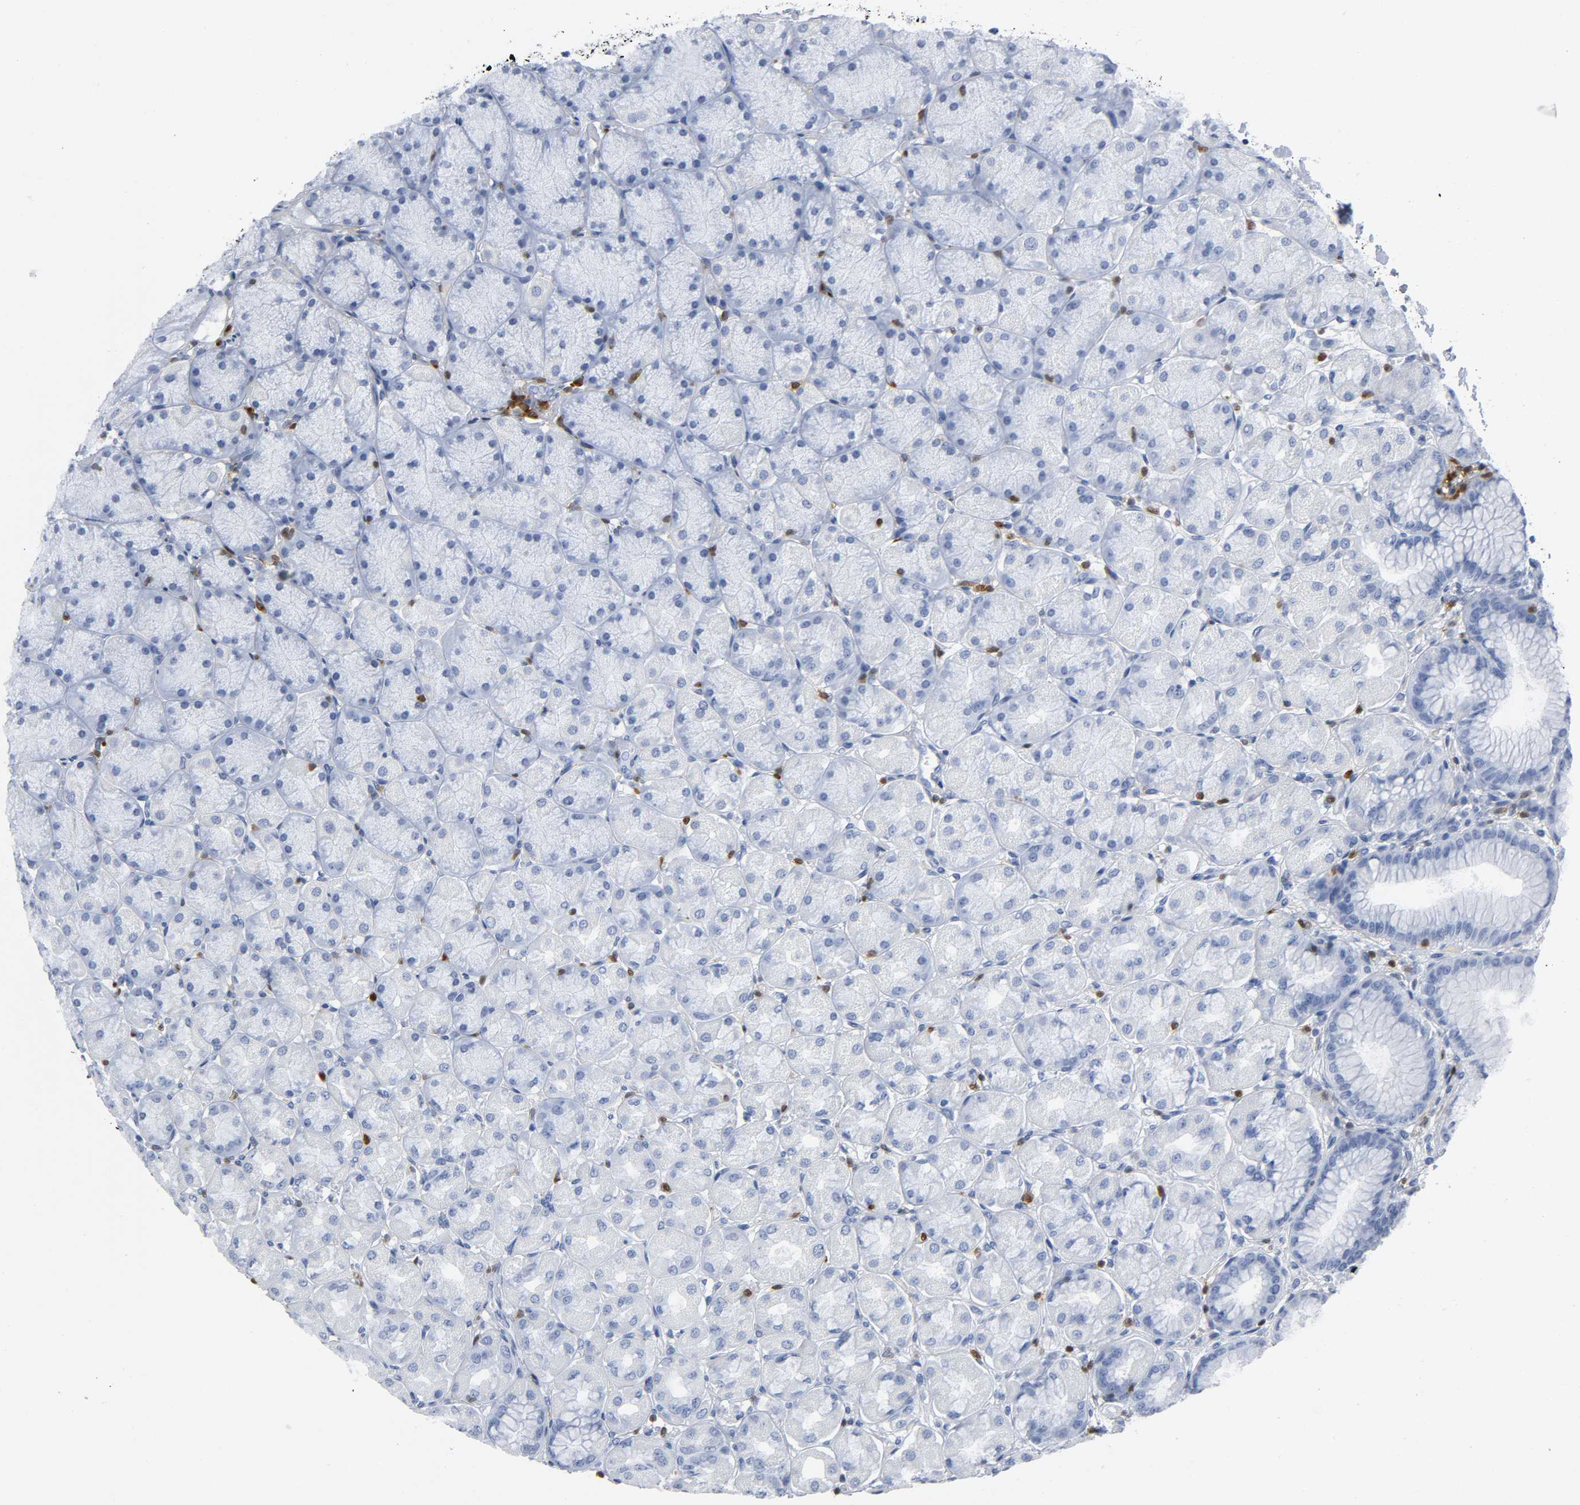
{"staining": {"intensity": "negative", "quantity": "none", "location": "none"}, "tissue": "stomach", "cell_type": "Glandular cells", "image_type": "normal", "snomed": [{"axis": "morphology", "description": "Normal tissue, NOS"}, {"axis": "topography", "description": "Stomach, upper"}], "caption": "An IHC histopathology image of unremarkable stomach is shown. There is no staining in glandular cells of stomach.", "gene": "DOK2", "patient": {"sex": "female", "age": 56}}